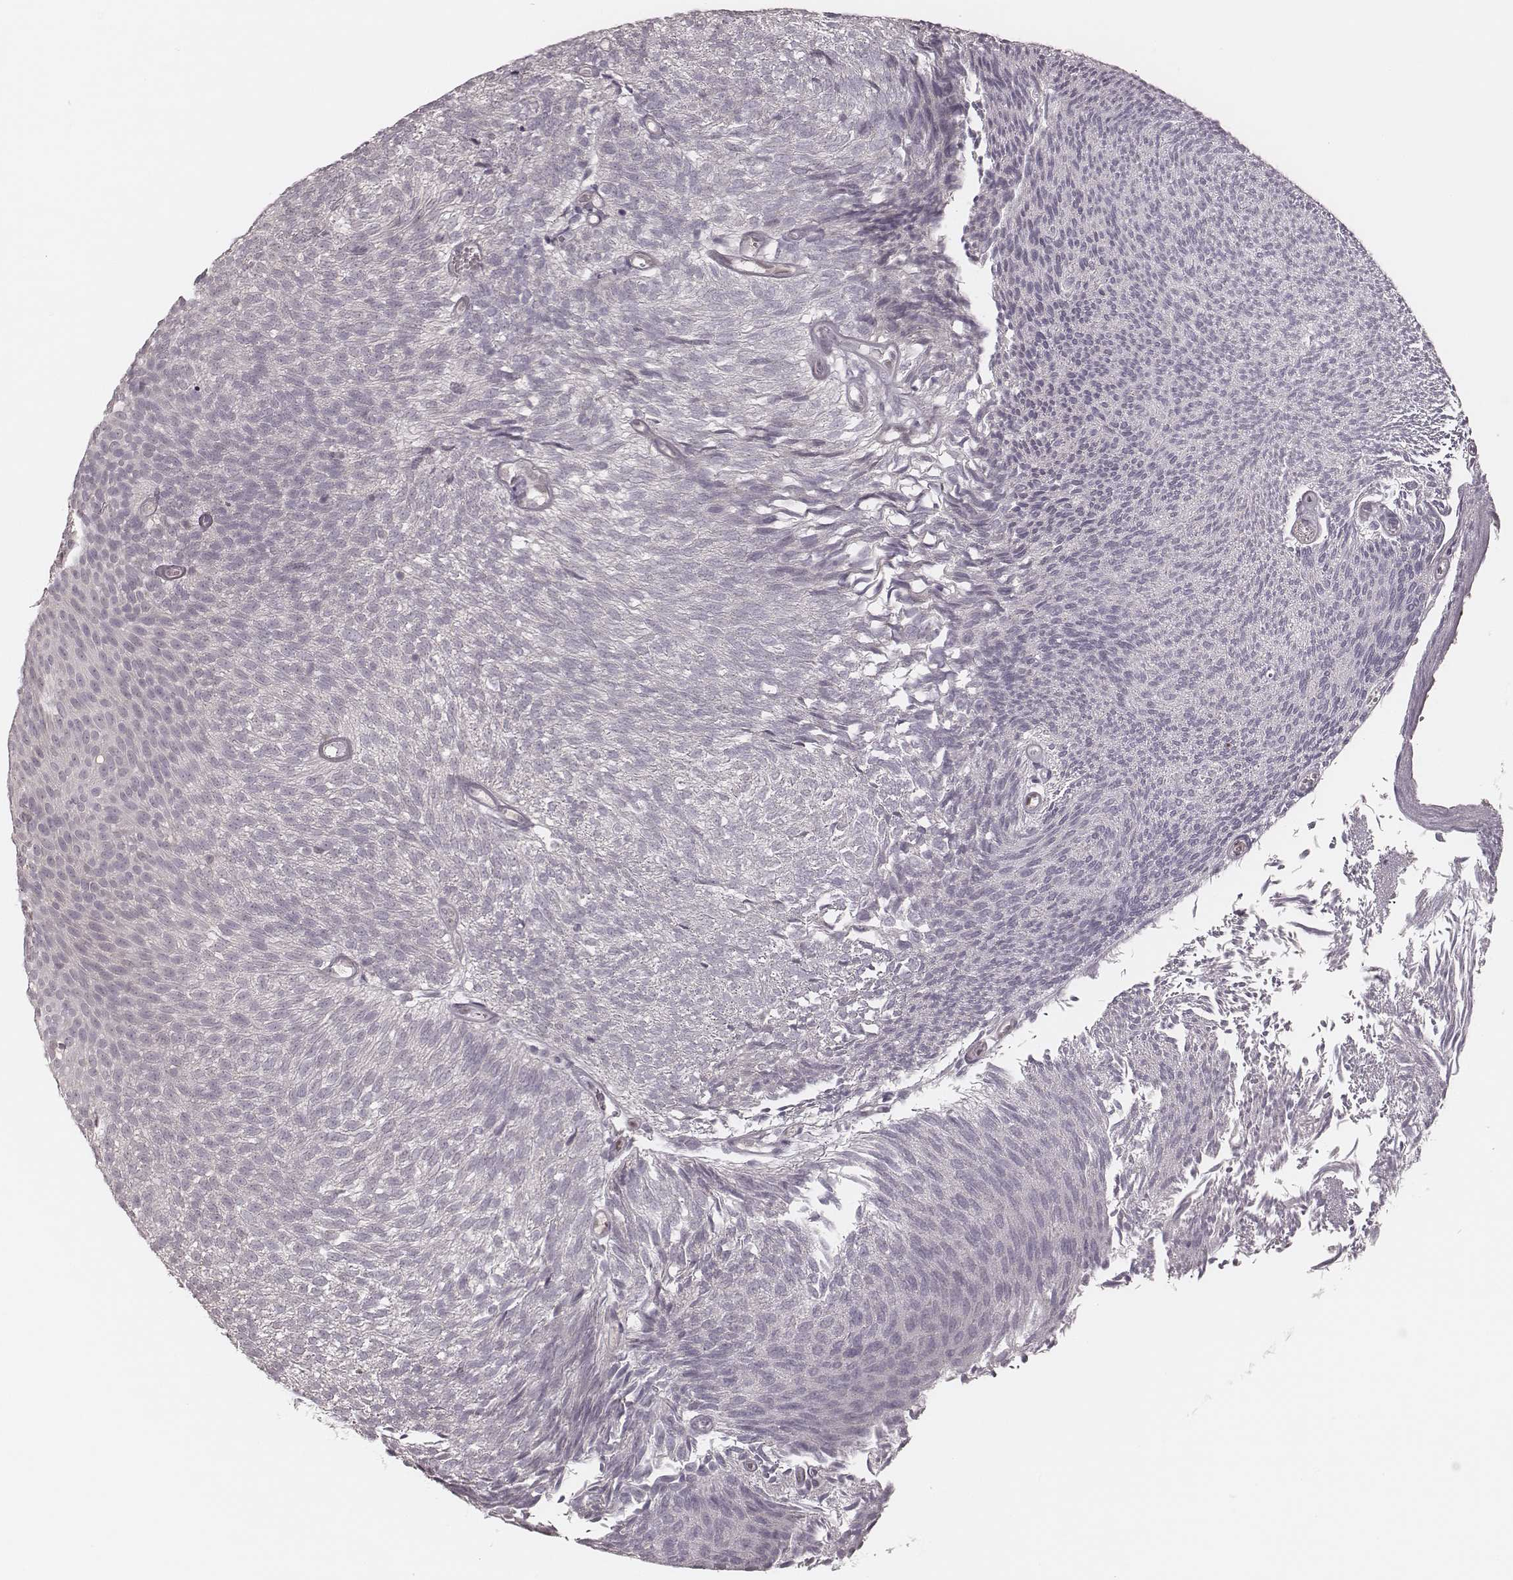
{"staining": {"intensity": "negative", "quantity": "none", "location": "none"}, "tissue": "urothelial cancer", "cell_type": "Tumor cells", "image_type": "cancer", "snomed": [{"axis": "morphology", "description": "Urothelial carcinoma, Low grade"}, {"axis": "topography", "description": "Urinary bladder"}], "caption": "Urothelial carcinoma (low-grade) was stained to show a protein in brown. There is no significant expression in tumor cells.", "gene": "MSX1", "patient": {"sex": "male", "age": 77}}